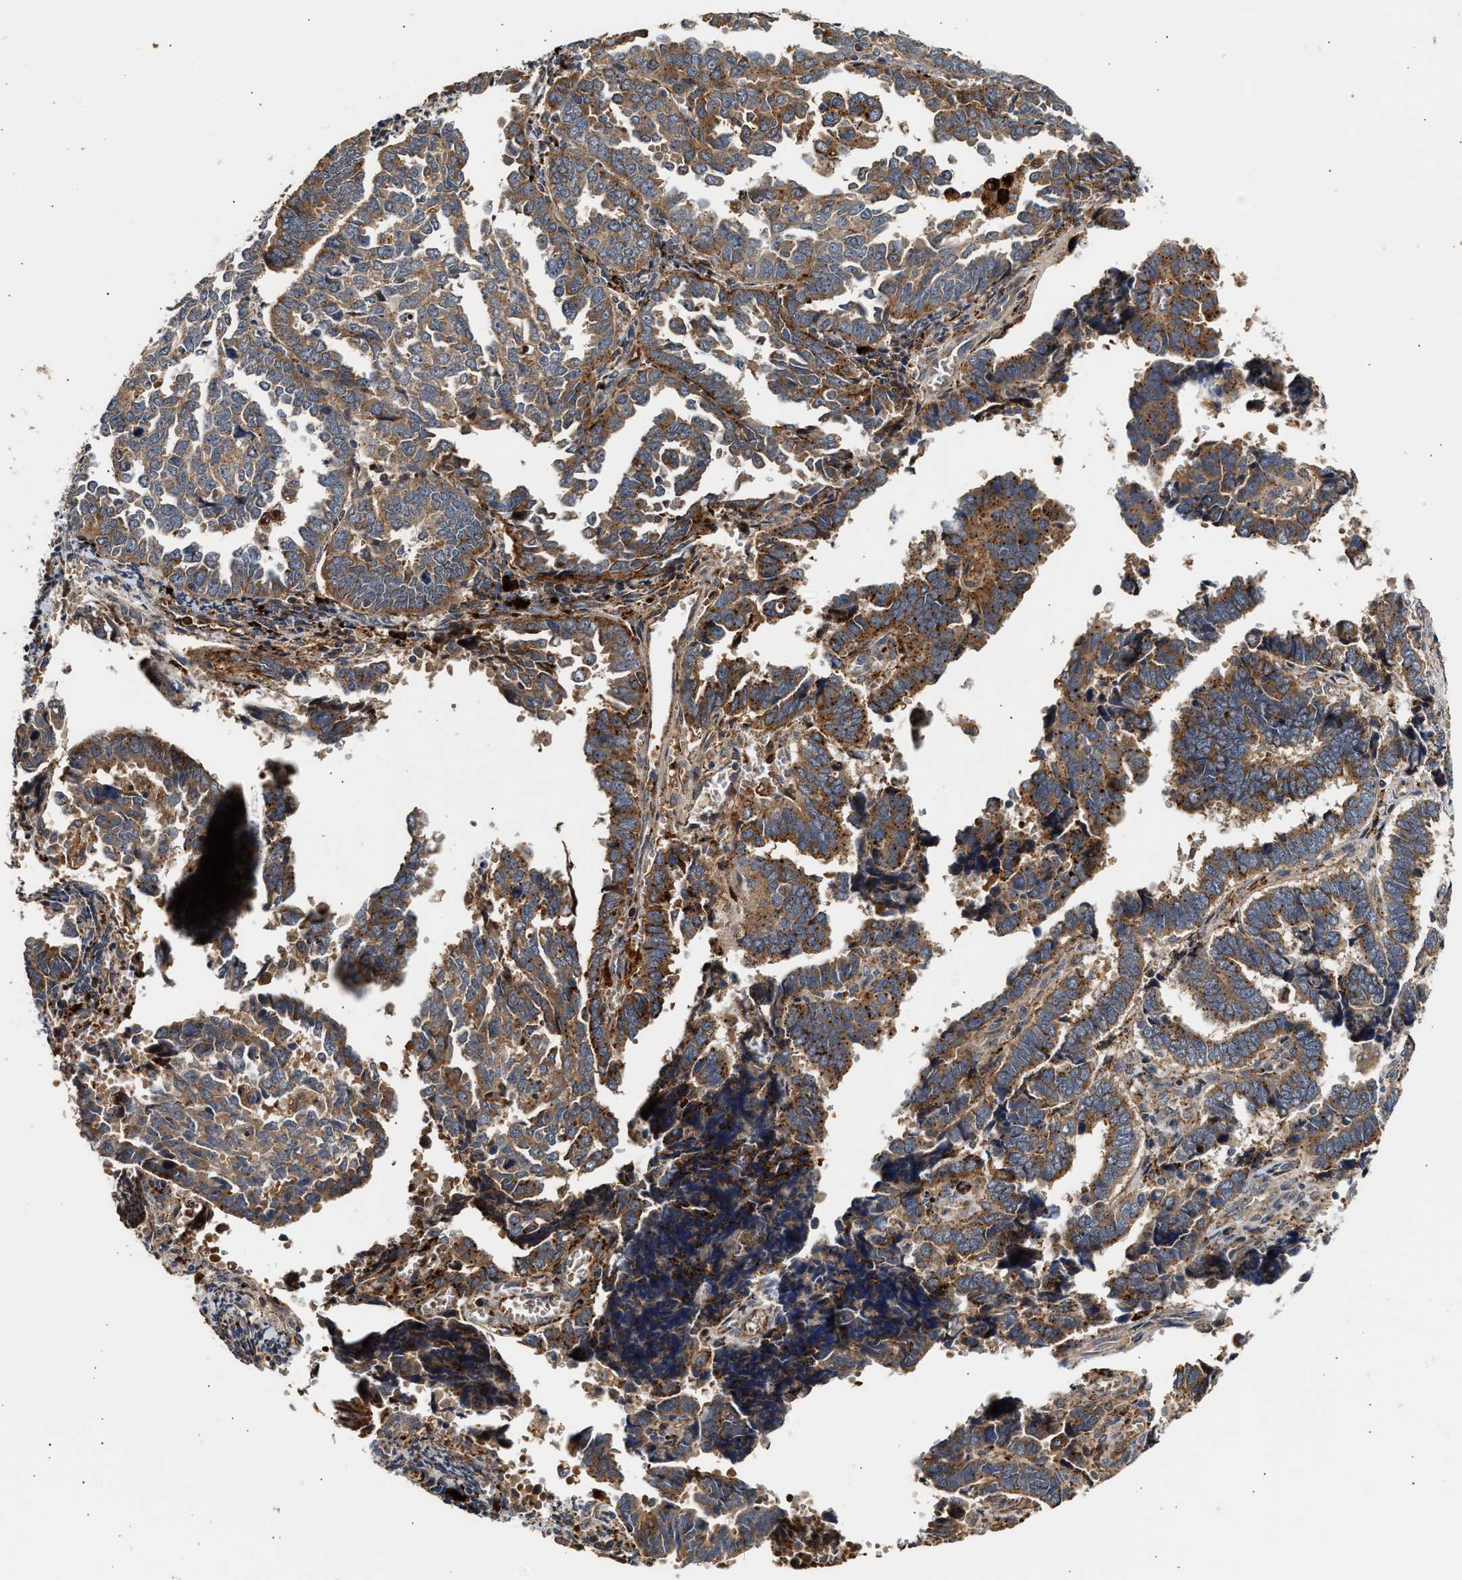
{"staining": {"intensity": "moderate", "quantity": ">75%", "location": "cytoplasmic/membranous"}, "tissue": "endometrial cancer", "cell_type": "Tumor cells", "image_type": "cancer", "snomed": [{"axis": "morphology", "description": "Adenocarcinoma, NOS"}, {"axis": "topography", "description": "Endometrium"}], "caption": "DAB (3,3'-diaminobenzidine) immunohistochemical staining of human endometrial cancer (adenocarcinoma) displays moderate cytoplasmic/membranous protein expression in approximately >75% of tumor cells.", "gene": "PLD3", "patient": {"sex": "female", "age": 75}}